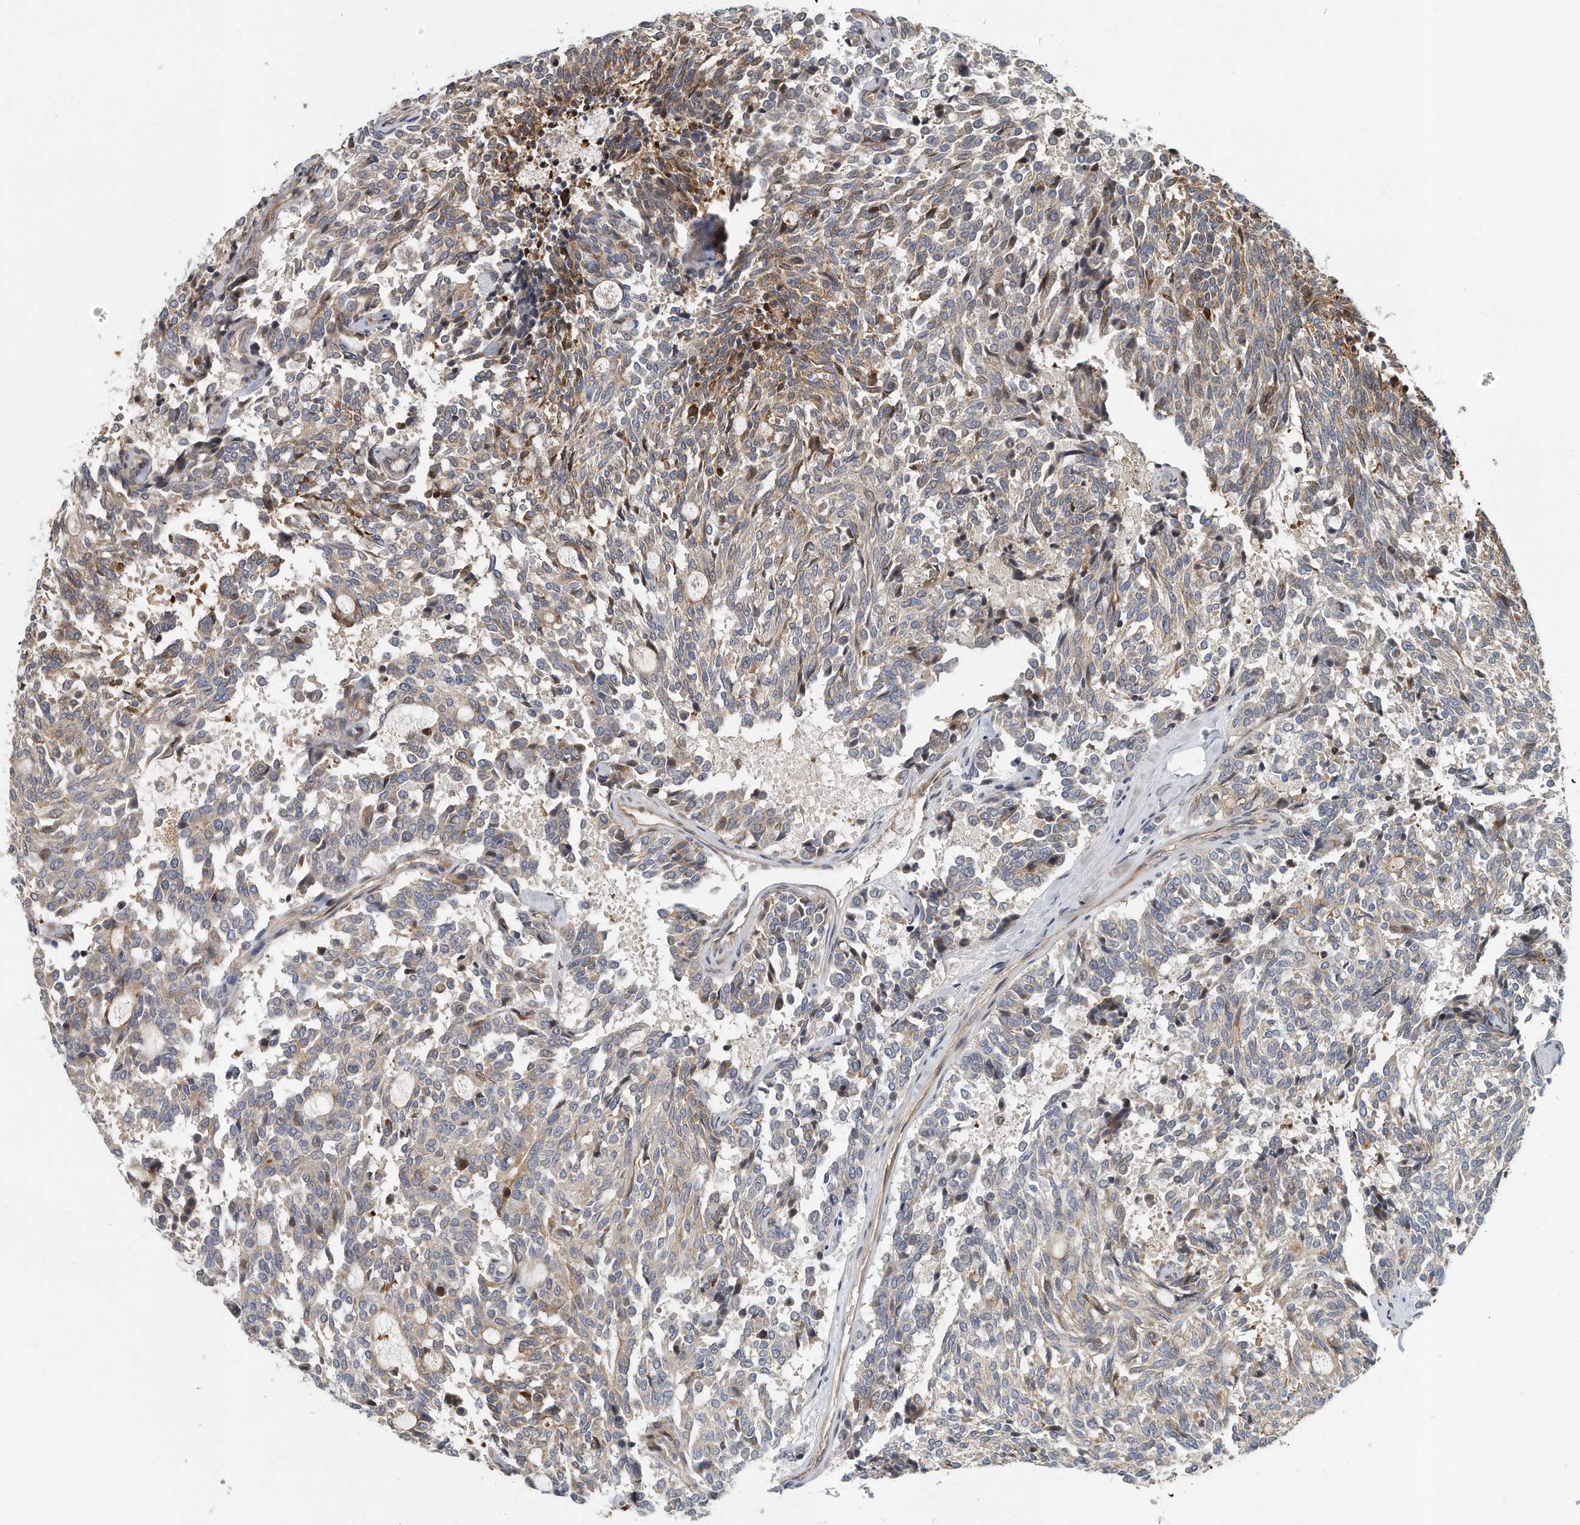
{"staining": {"intensity": "moderate", "quantity": "25%-75%", "location": "cytoplasmic/membranous"}, "tissue": "carcinoid", "cell_type": "Tumor cells", "image_type": "cancer", "snomed": [{"axis": "morphology", "description": "Carcinoid, malignant, NOS"}, {"axis": "topography", "description": "Pancreas"}], "caption": "The image displays staining of carcinoid, revealing moderate cytoplasmic/membranous protein positivity (brown color) within tumor cells.", "gene": "PCDH8", "patient": {"sex": "female", "age": 54}}